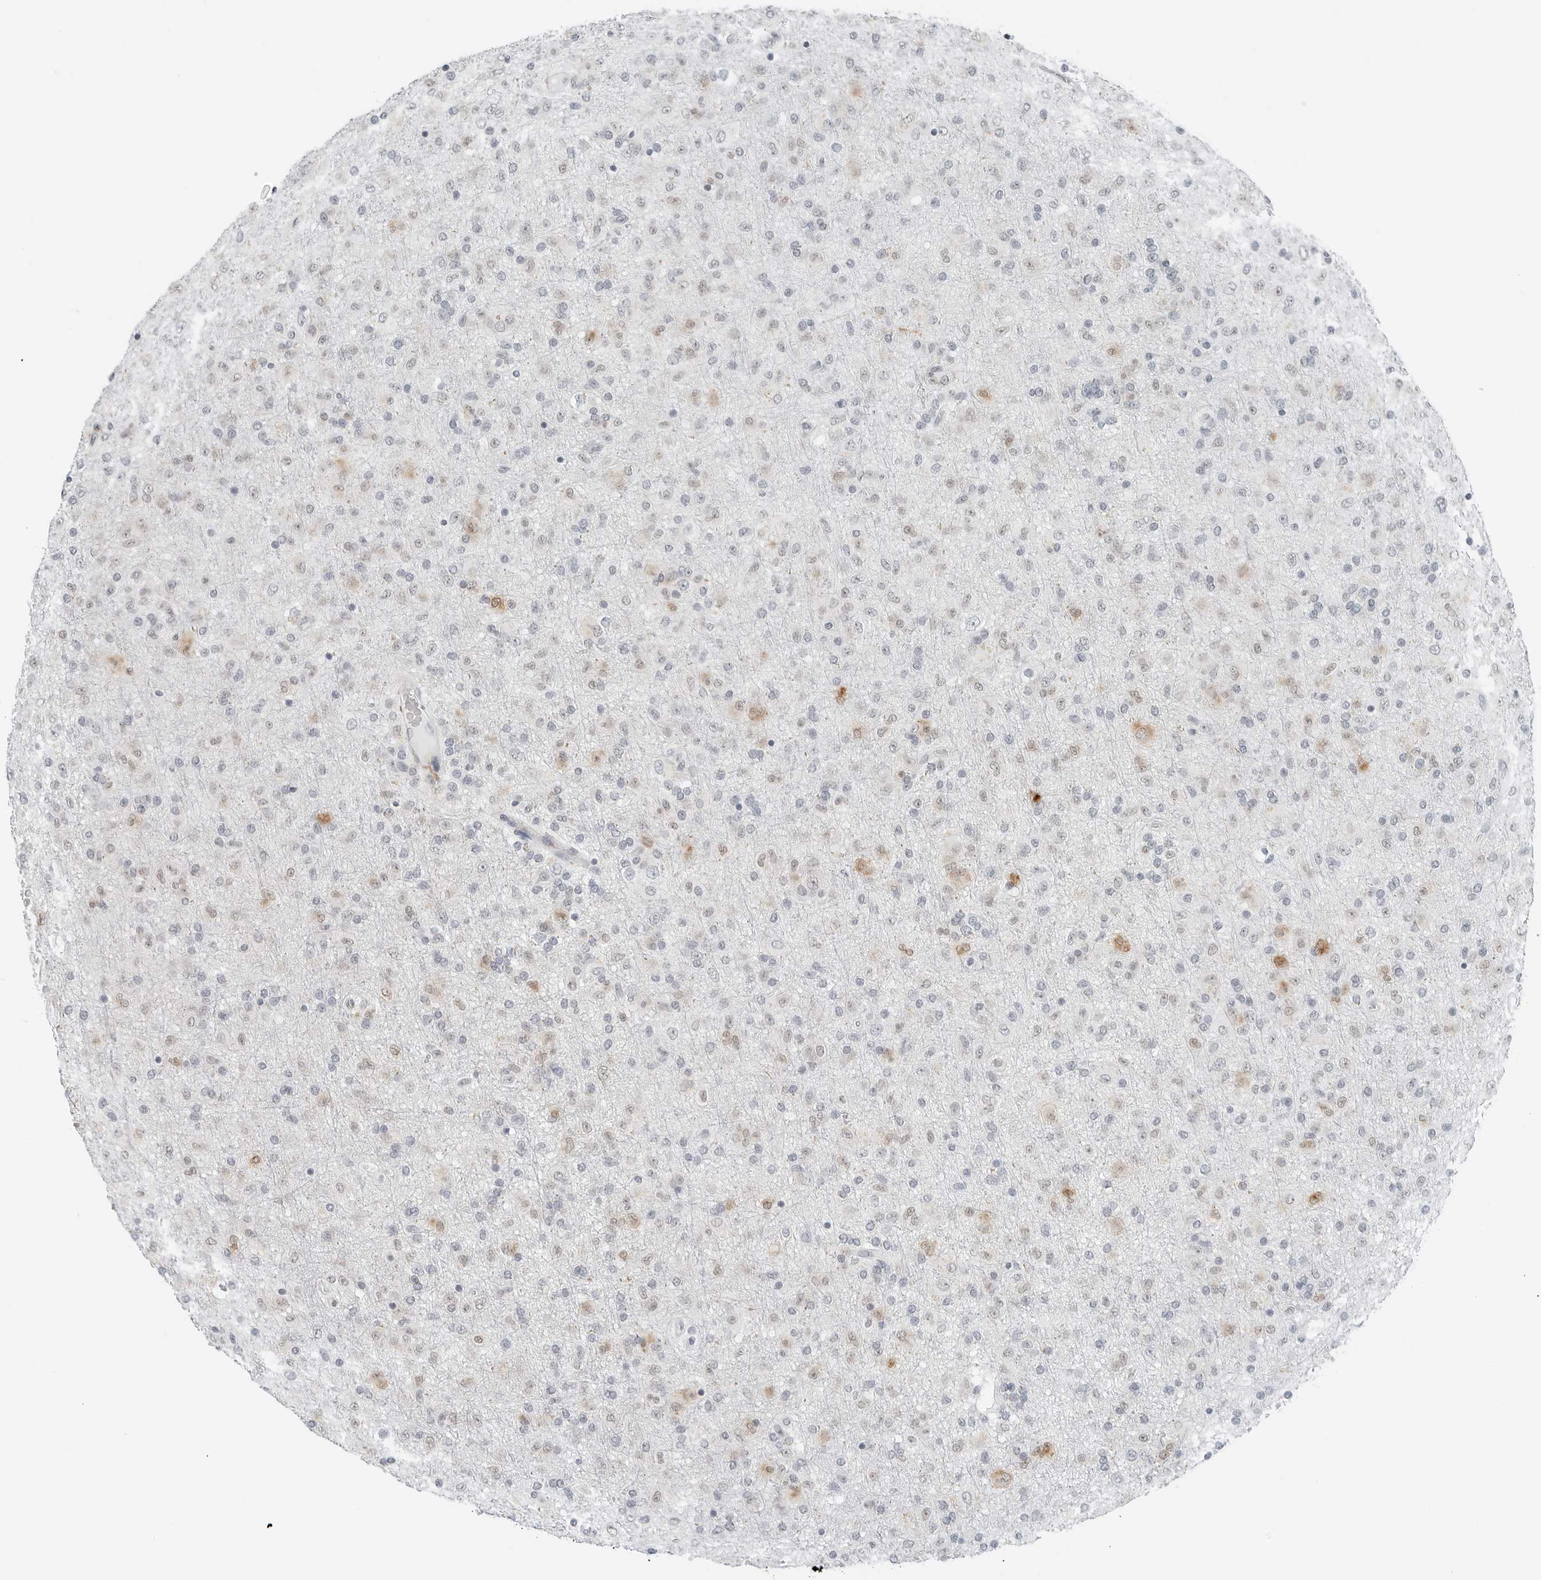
{"staining": {"intensity": "negative", "quantity": "none", "location": "none"}, "tissue": "glioma", "cell_type": "Tumor cells", "image_type": "cancer", "snomed": [{"axis": "morphology", "description": "Glioma, malignant, Low grade"}, {"axis": "topography", "description": "Brain"}], "caption": "An immunohistochemistry (IHC) photomicrograph of malignant glioma (low-grade) is shown. There is no staining in tumor cells of malignant glioma (low-grade).", "gene": "P4HA2", "patient": {"sex": "male", "age": 65}}